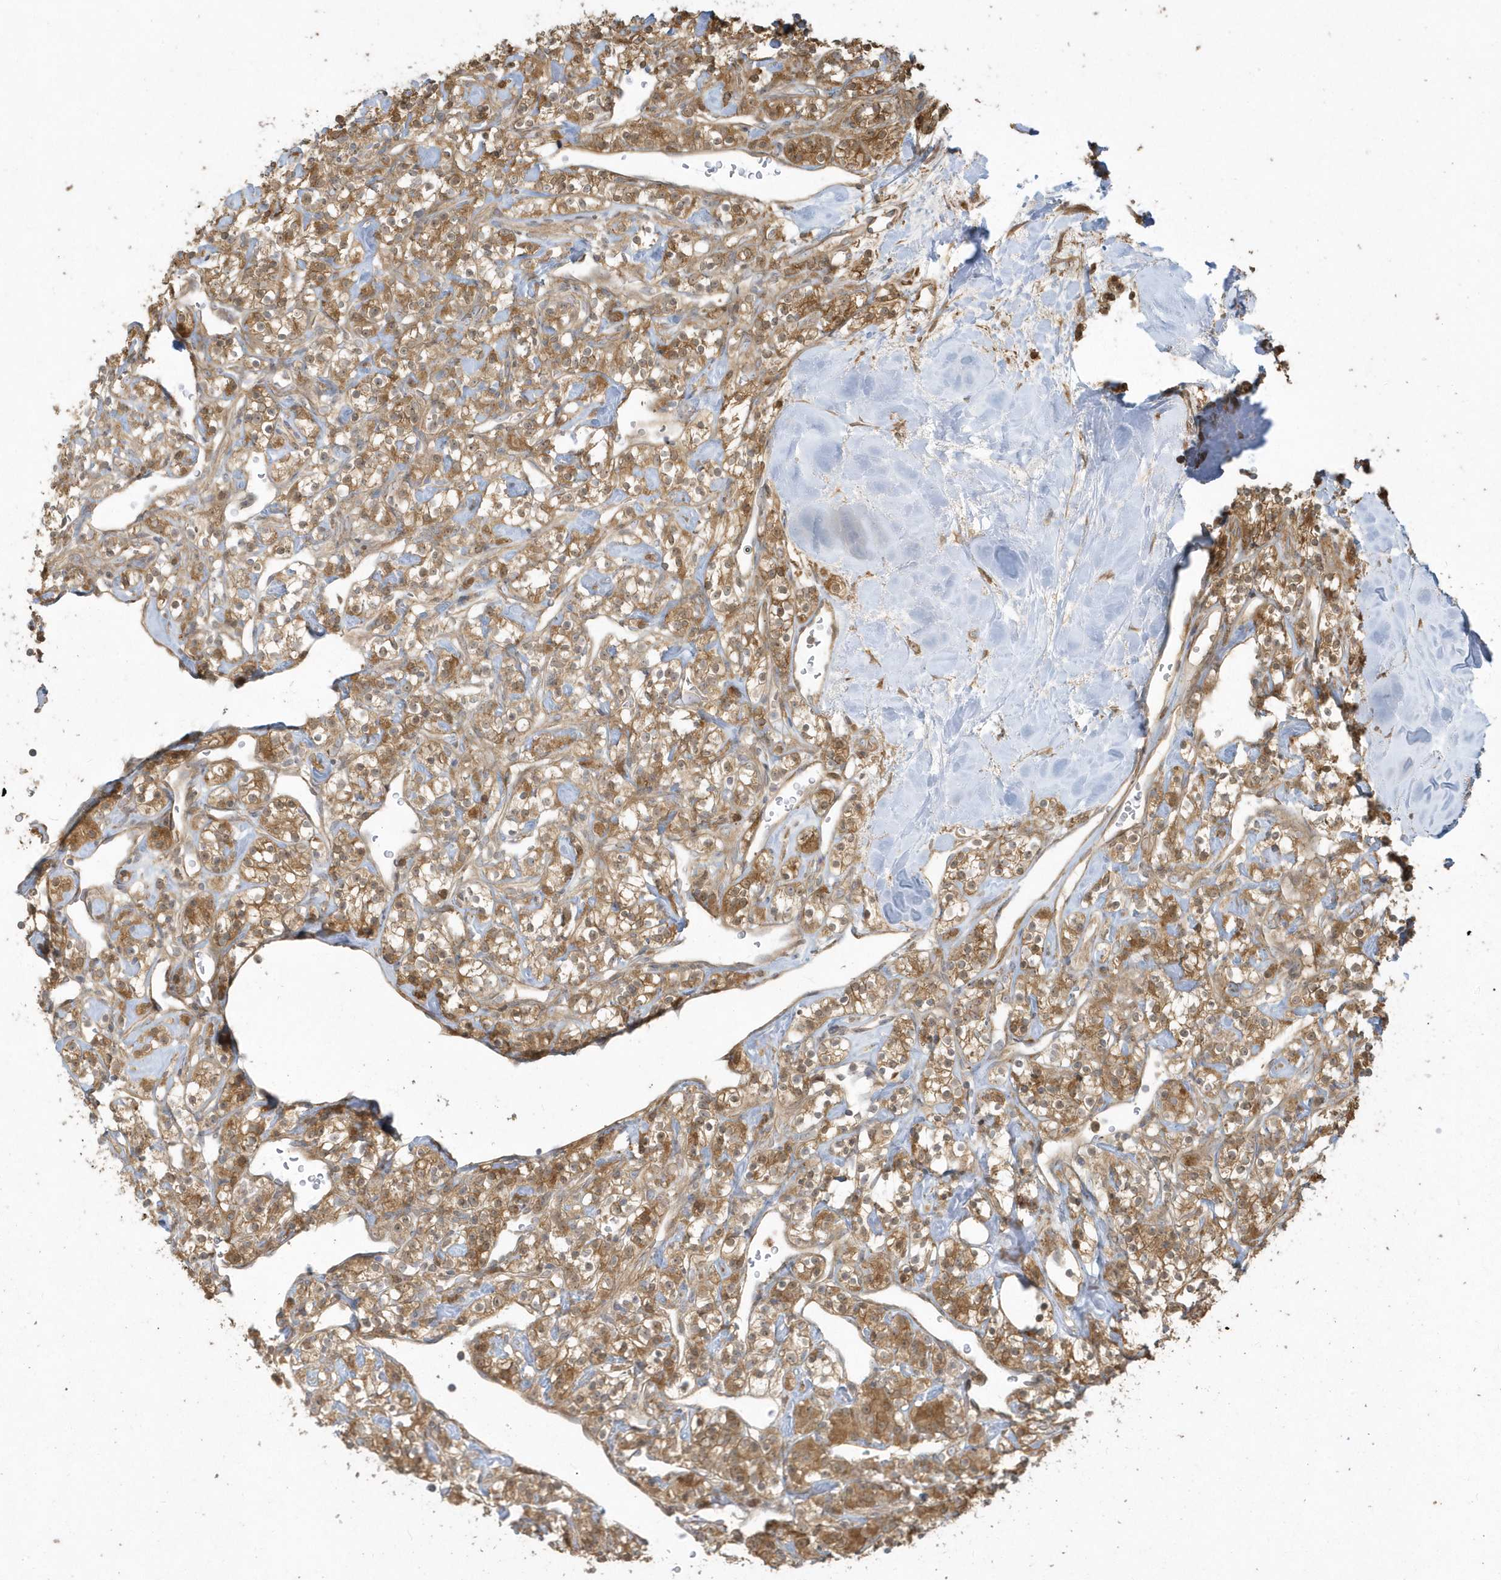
{"staining": {"intensity": "moderate", "quantity": ">75%", "location": "cytoplasmic/membranous"}, "tissue": "renal cancer", "cell_type": "Tumor cells", "image_type": "cancer", "snomed": [{"axis": "morphology", "description": "Adenocarcinoma, NOS"}, {"axis": "topography", "description": "Kidney"}], "caption": "This photomicrograph reveals immunohistochemistry staining of renal cancer (adenocarcinoma), with medium moderate cytoplasmic/membranous staining in approximately >75% of tumor cells.", "gene": "HNMT", "patient": {"sex": "male", "age": 77}}